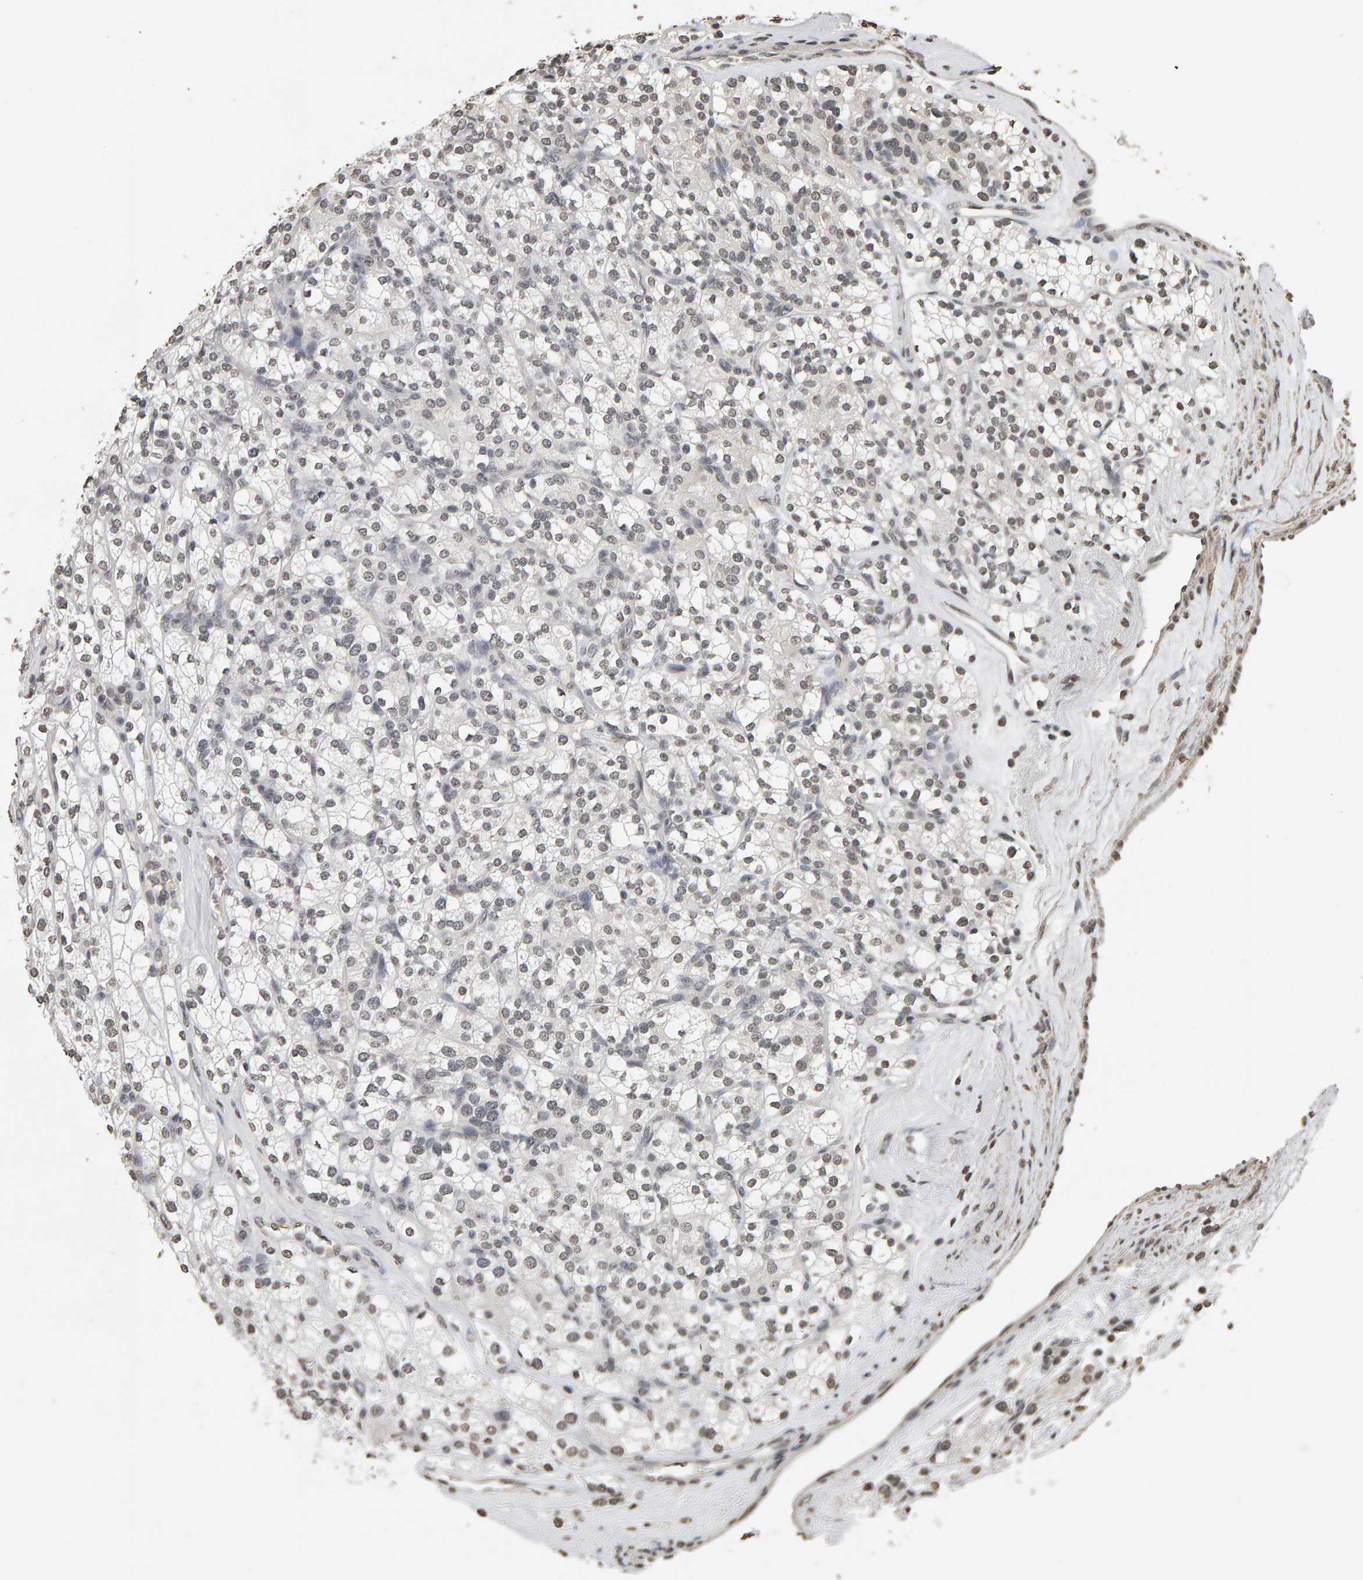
{"staining": {"intensity": "weak", "quantity": ">75%", "location": "nuclear"}, "tissue": "renal cancer", "cell_type": "Tumor cells", "image_type": "cancer", "snomed": [{"axis": "morphology", "description": "Adenocarcinoma, NOS"}, {"axis": "topography", "description": "Kidney"}], "caption": "Protein analysis of renal adenocarcinoma tissue exhibits weak nuclear expression in approximately >75% of tumor cells. The staining is performed using DAB brown chromogen to label protein expression. The nuclei are counter-stained blue using hematoxylin.", "gene": "AFF4", "patient": {"sex": "male", "age": 77}}